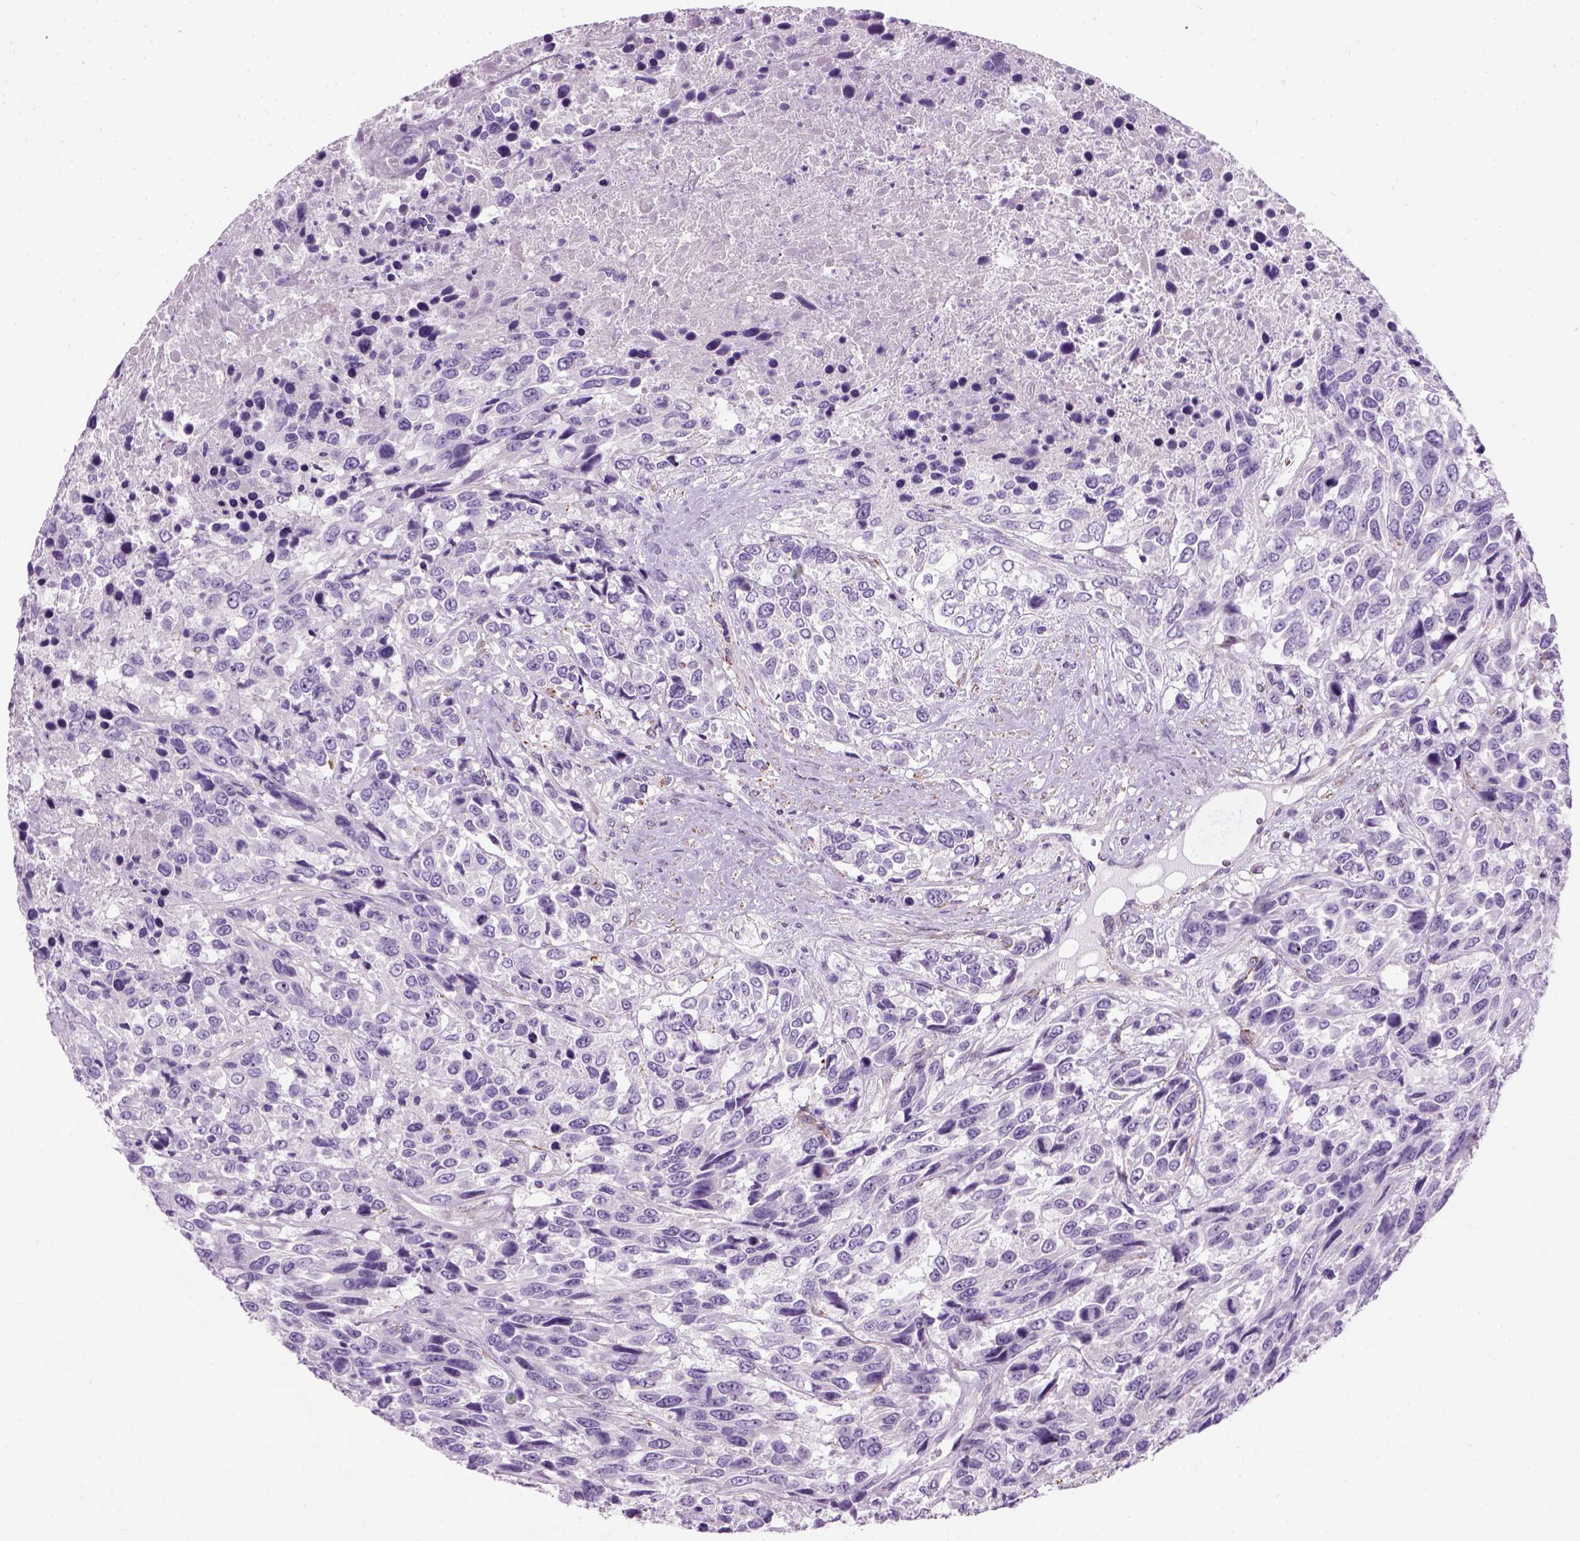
{"staining": {"intensity": "negative", "quantity": "none", "location": "none"}, "tissue": "urothelial cancer", "cell_type": "Tumor cells", "image_type": "cancer", "snomed": [{"axis": "morphology", "description": "Urothelial carcinoma, High grade"}, {"axis": "topography", "description": "Urinary bladder"}], "caption": "Tumor cells show no significant positivity in urothelial cancer.", "gene": "FAM161A", "patient": {"sex": "female", "age": 70}}